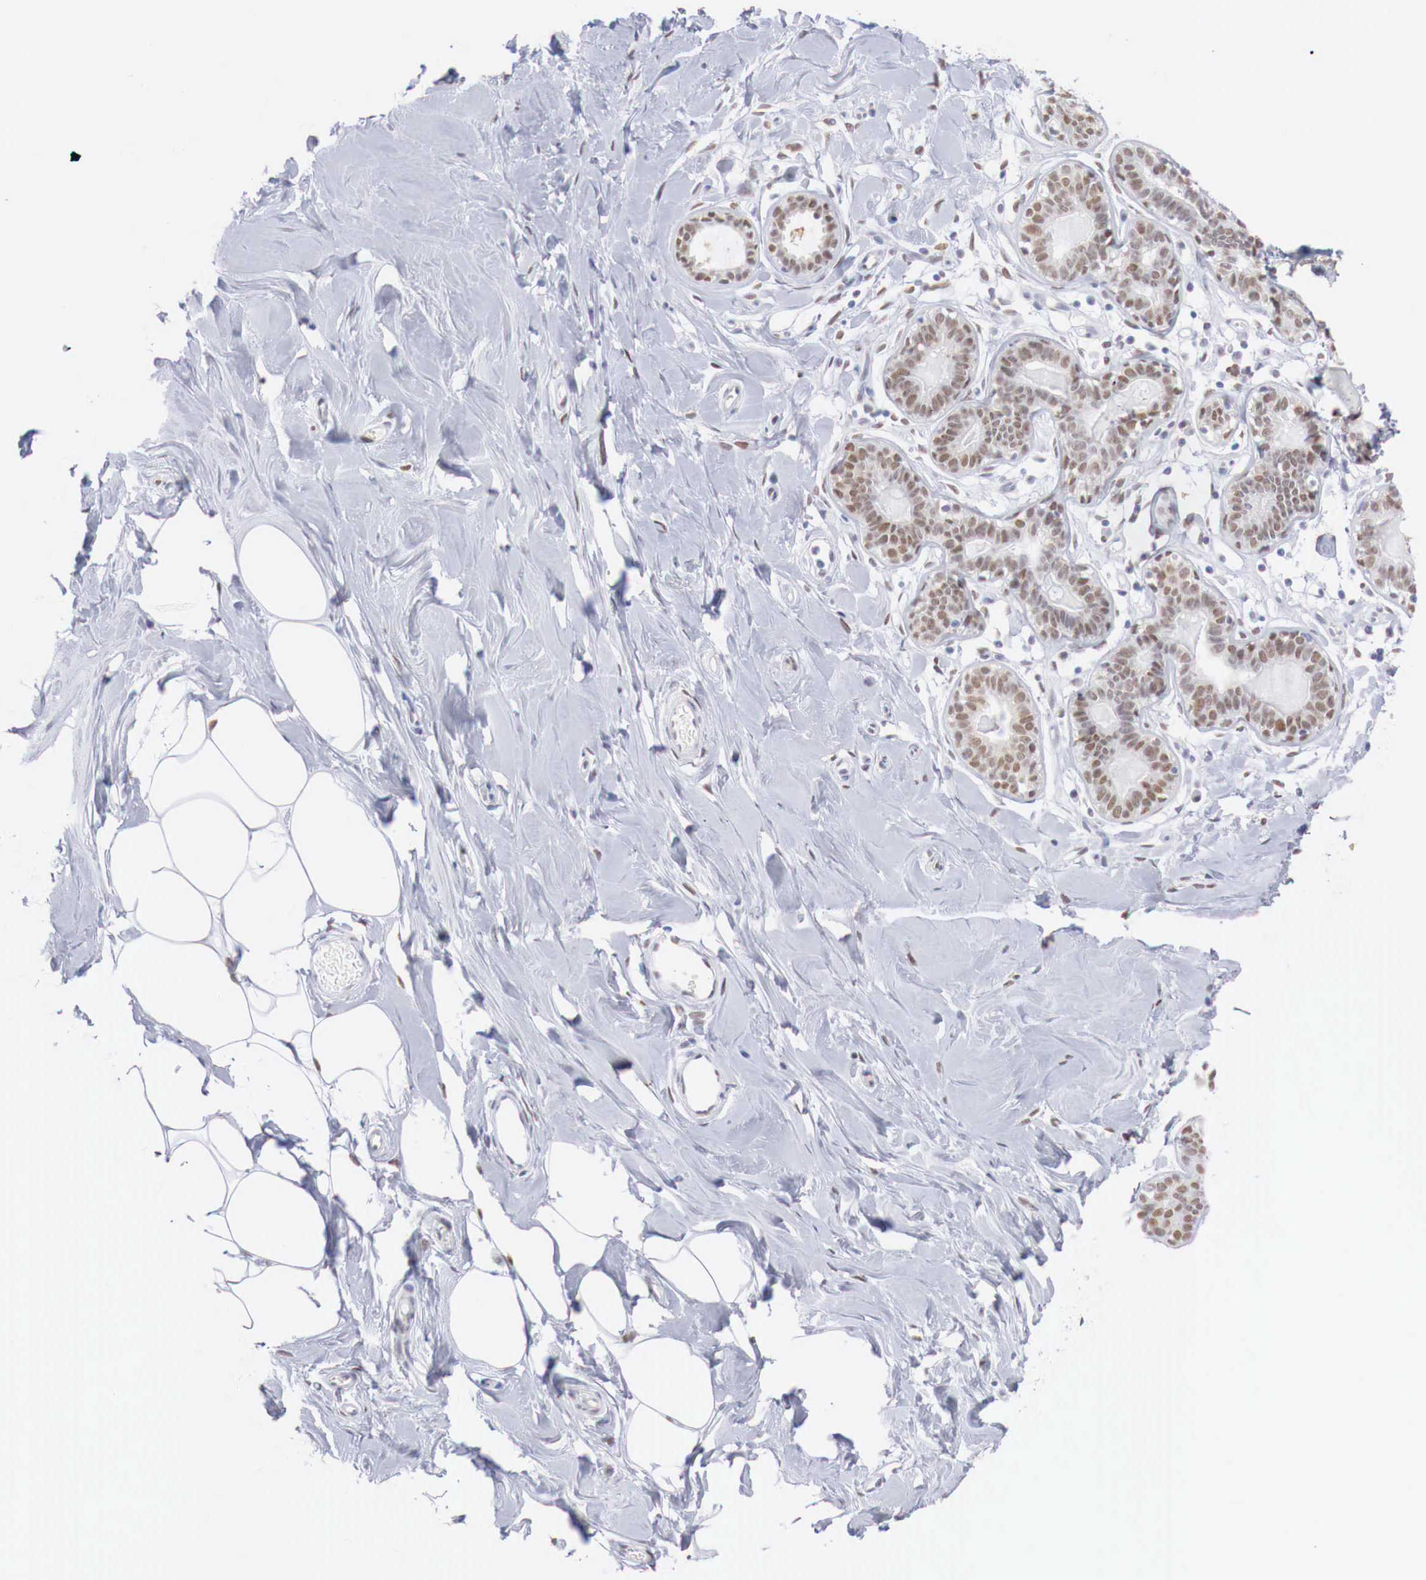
{"staining": {"intensity": "negative", "quantity": "none", "location": "none"}, "tissue": "breast", "cell_type": "Adipocytes", "image_type": "normal", "snomed": [{"axis": "morphology", "description": "Normal tissue, NOS"}, {"axis": "topography", "description": "Breast"}], "caption": "This micrograph is of unremarkable breast stained with immunohistochemistry to label a protein in brown with the nuclei are counter-stained blue. There is no positivity in adipocytes.", "gene": "FOXP2", "patient": {"sex": "female", "age": 44}}